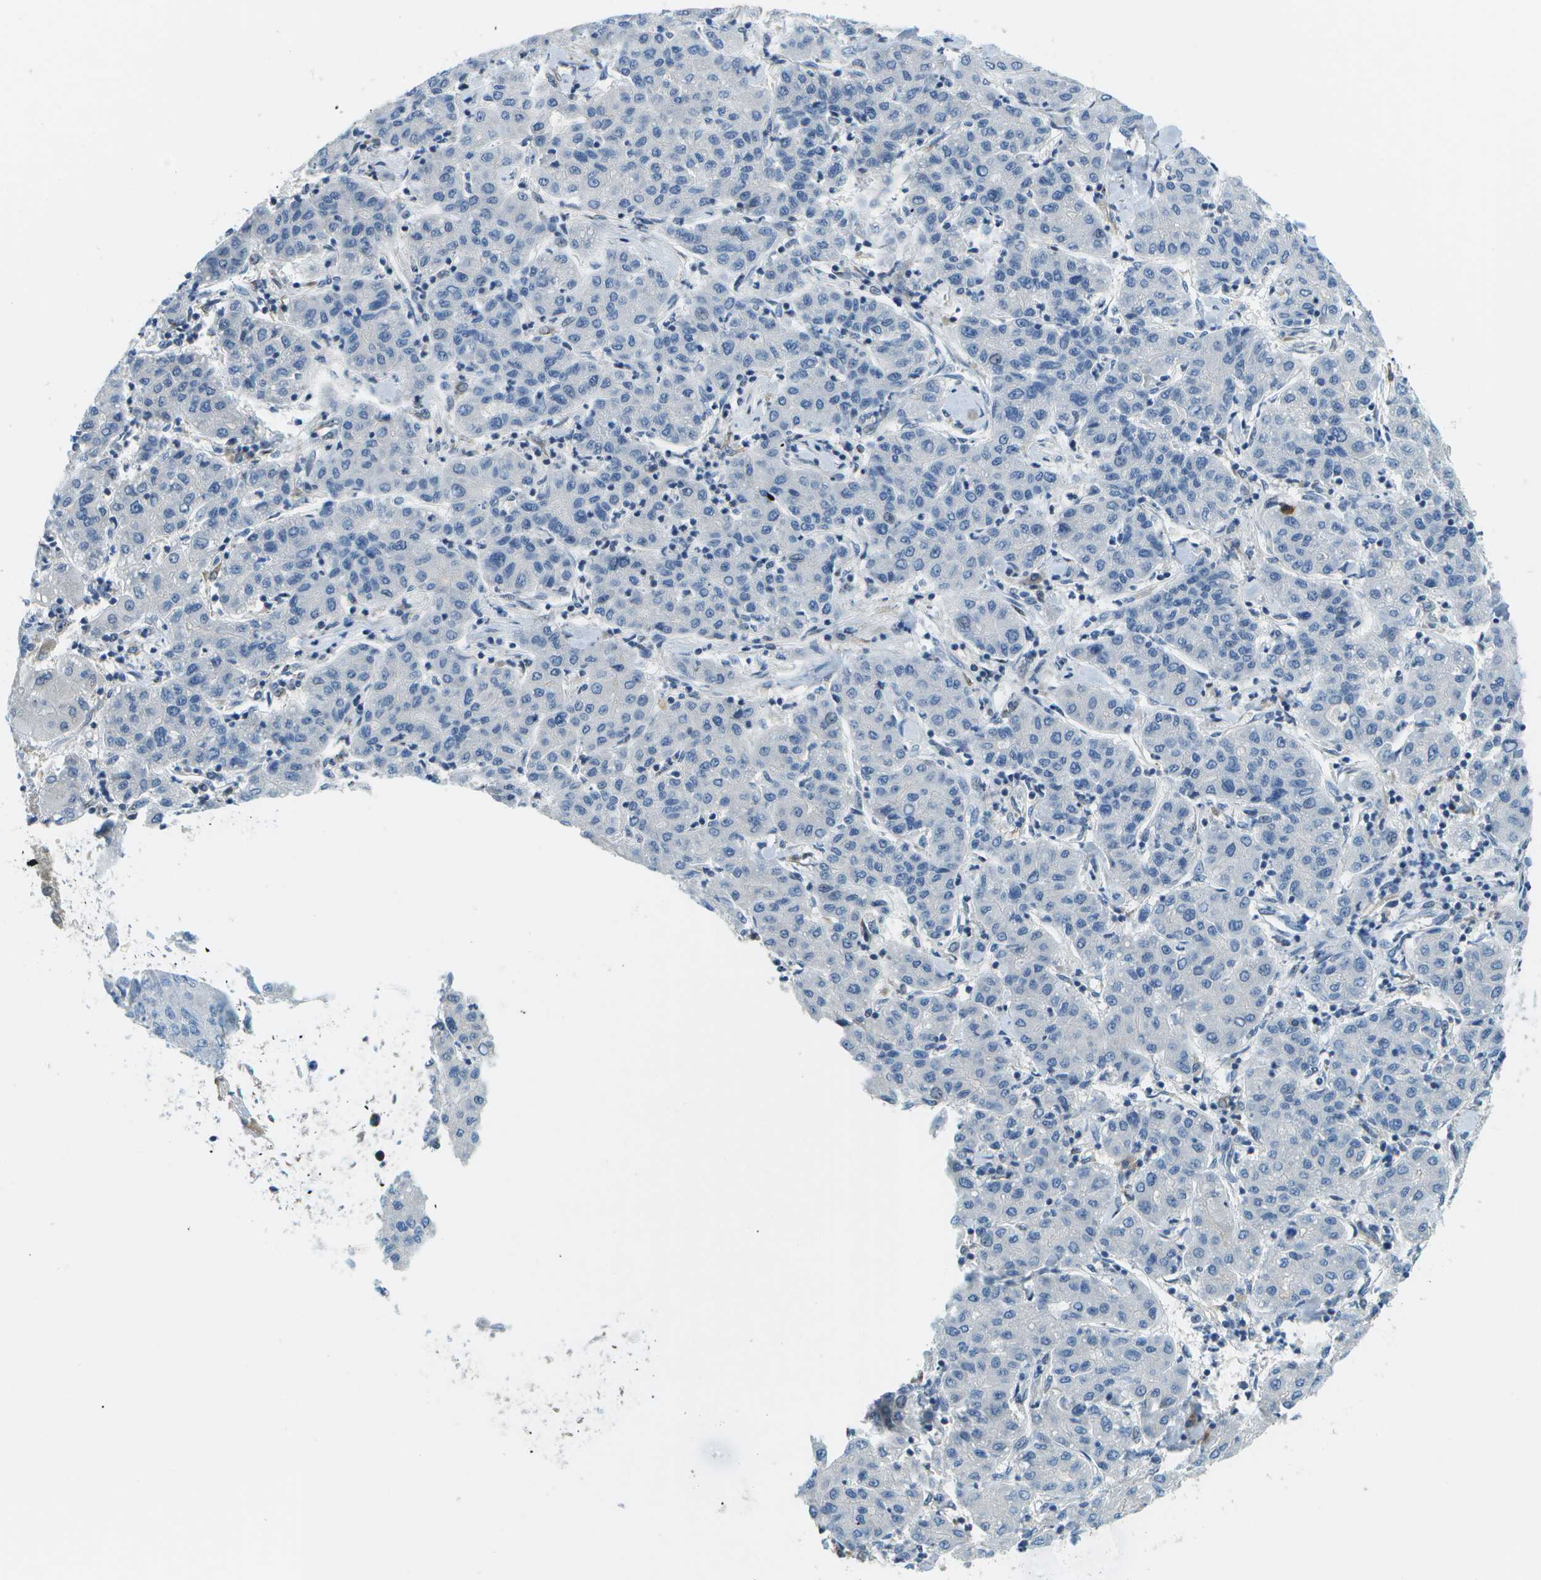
{"staining": {"intensity": "negative", "quantity": "none", "location": "none"}, "tissue": "liver cancer", "cell_type": "Tumor cells", "image_type": "cancer", "snomed": [{"axis": "morphology", "description": "Carcinoma, Hepatocellular, NOS"}, {"axis": "topography", "description": "Liver"}], "caption": "IHC histopathology image of hepatocellular carcinoma (liver) stained for a protein (brown), which demonstrates no positivity in tumor cells.", "gene": "PTGIS", "patient": {"sex": "male", "age": 65}}